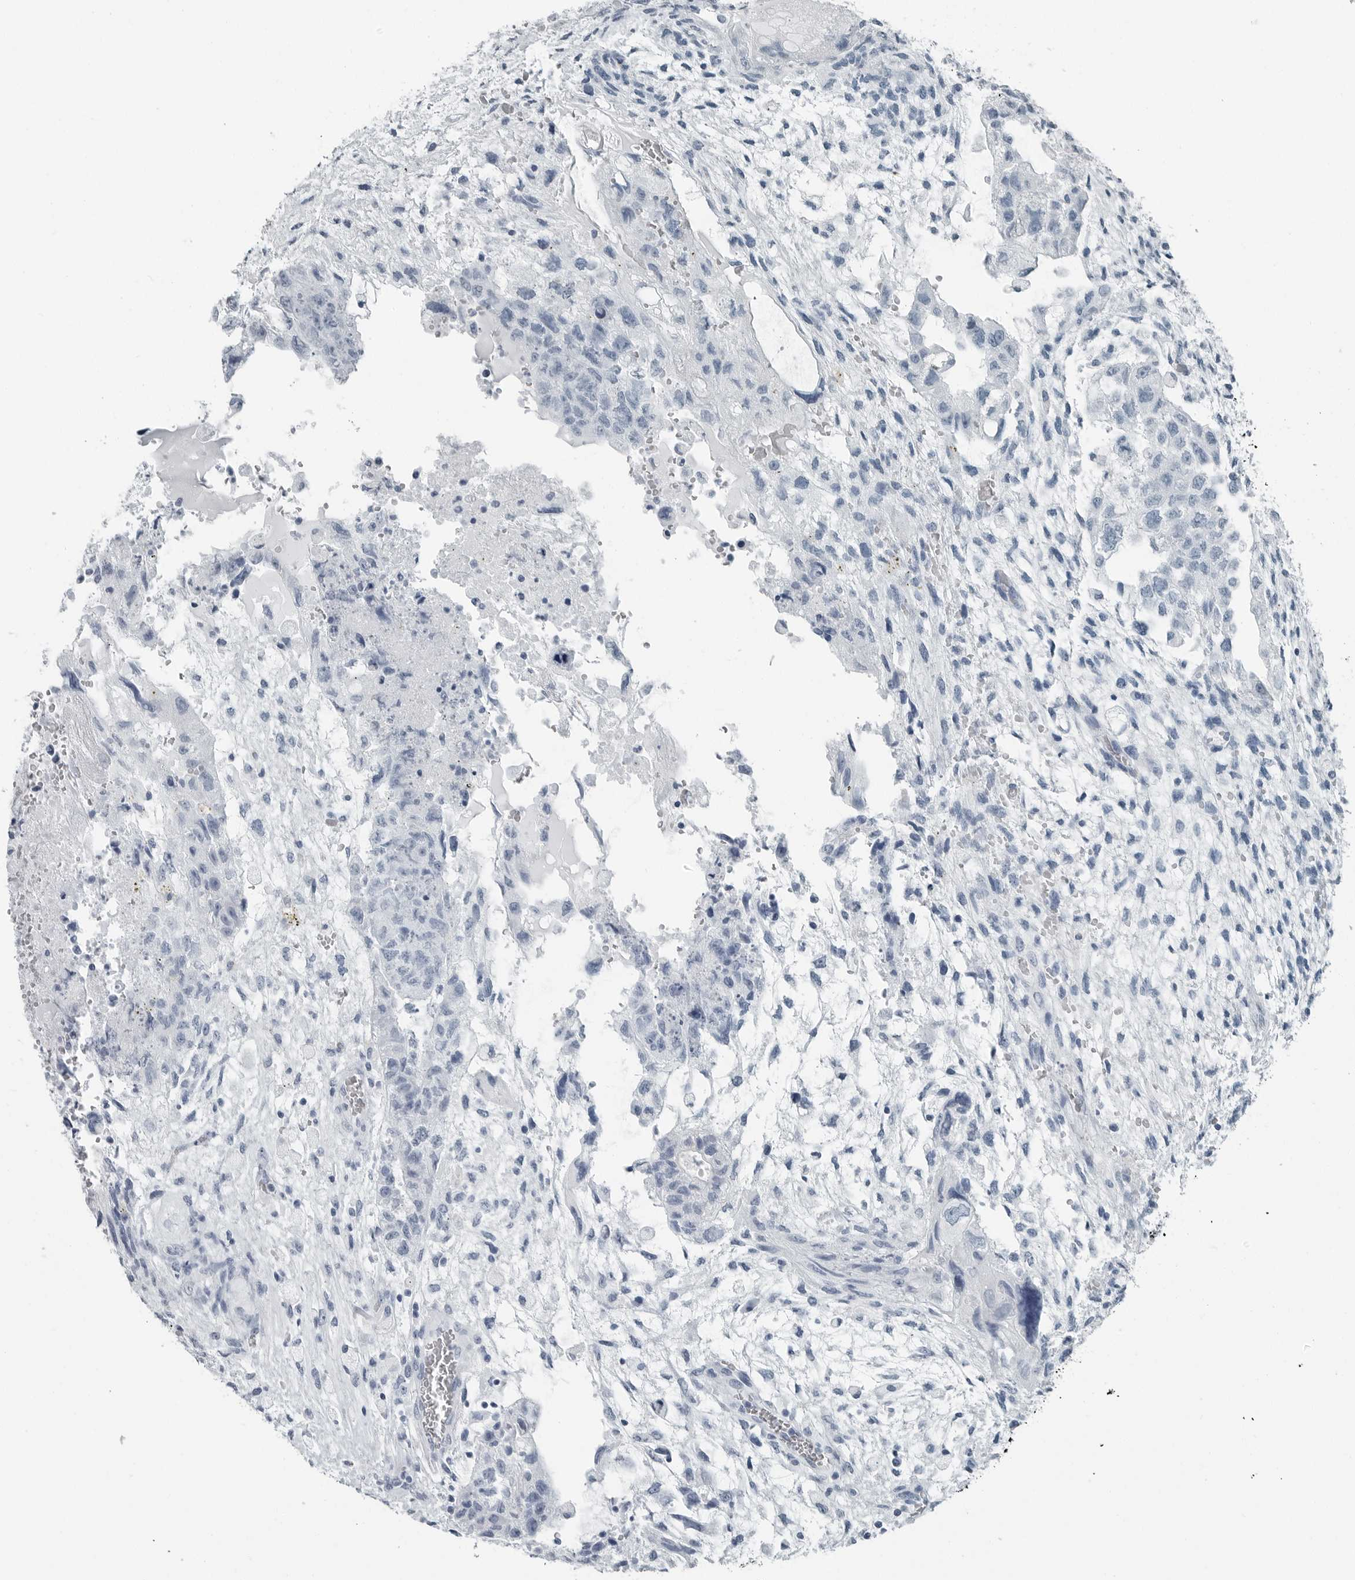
{"staining": {"intensity": "negative", "quantity": "none", "location": "none"}, "tissue": "testis cancer", "cell_type": "Tumor cells", "image_type": "cancer", "snomed": [{"axis": "morphology", "description": "Carcinoma, Embryonal, NOS"}, {"axis": "topography", "description": "Testis"}], "caption": "The micrograph reveals no staining of tumor cells in embryonal carcinoma (testis). (Immunohistochemistry (ihc), brightfield microscopy, high magnification).", "gene": "FABP6", "patient": {"sex": "male", "age": 36}}